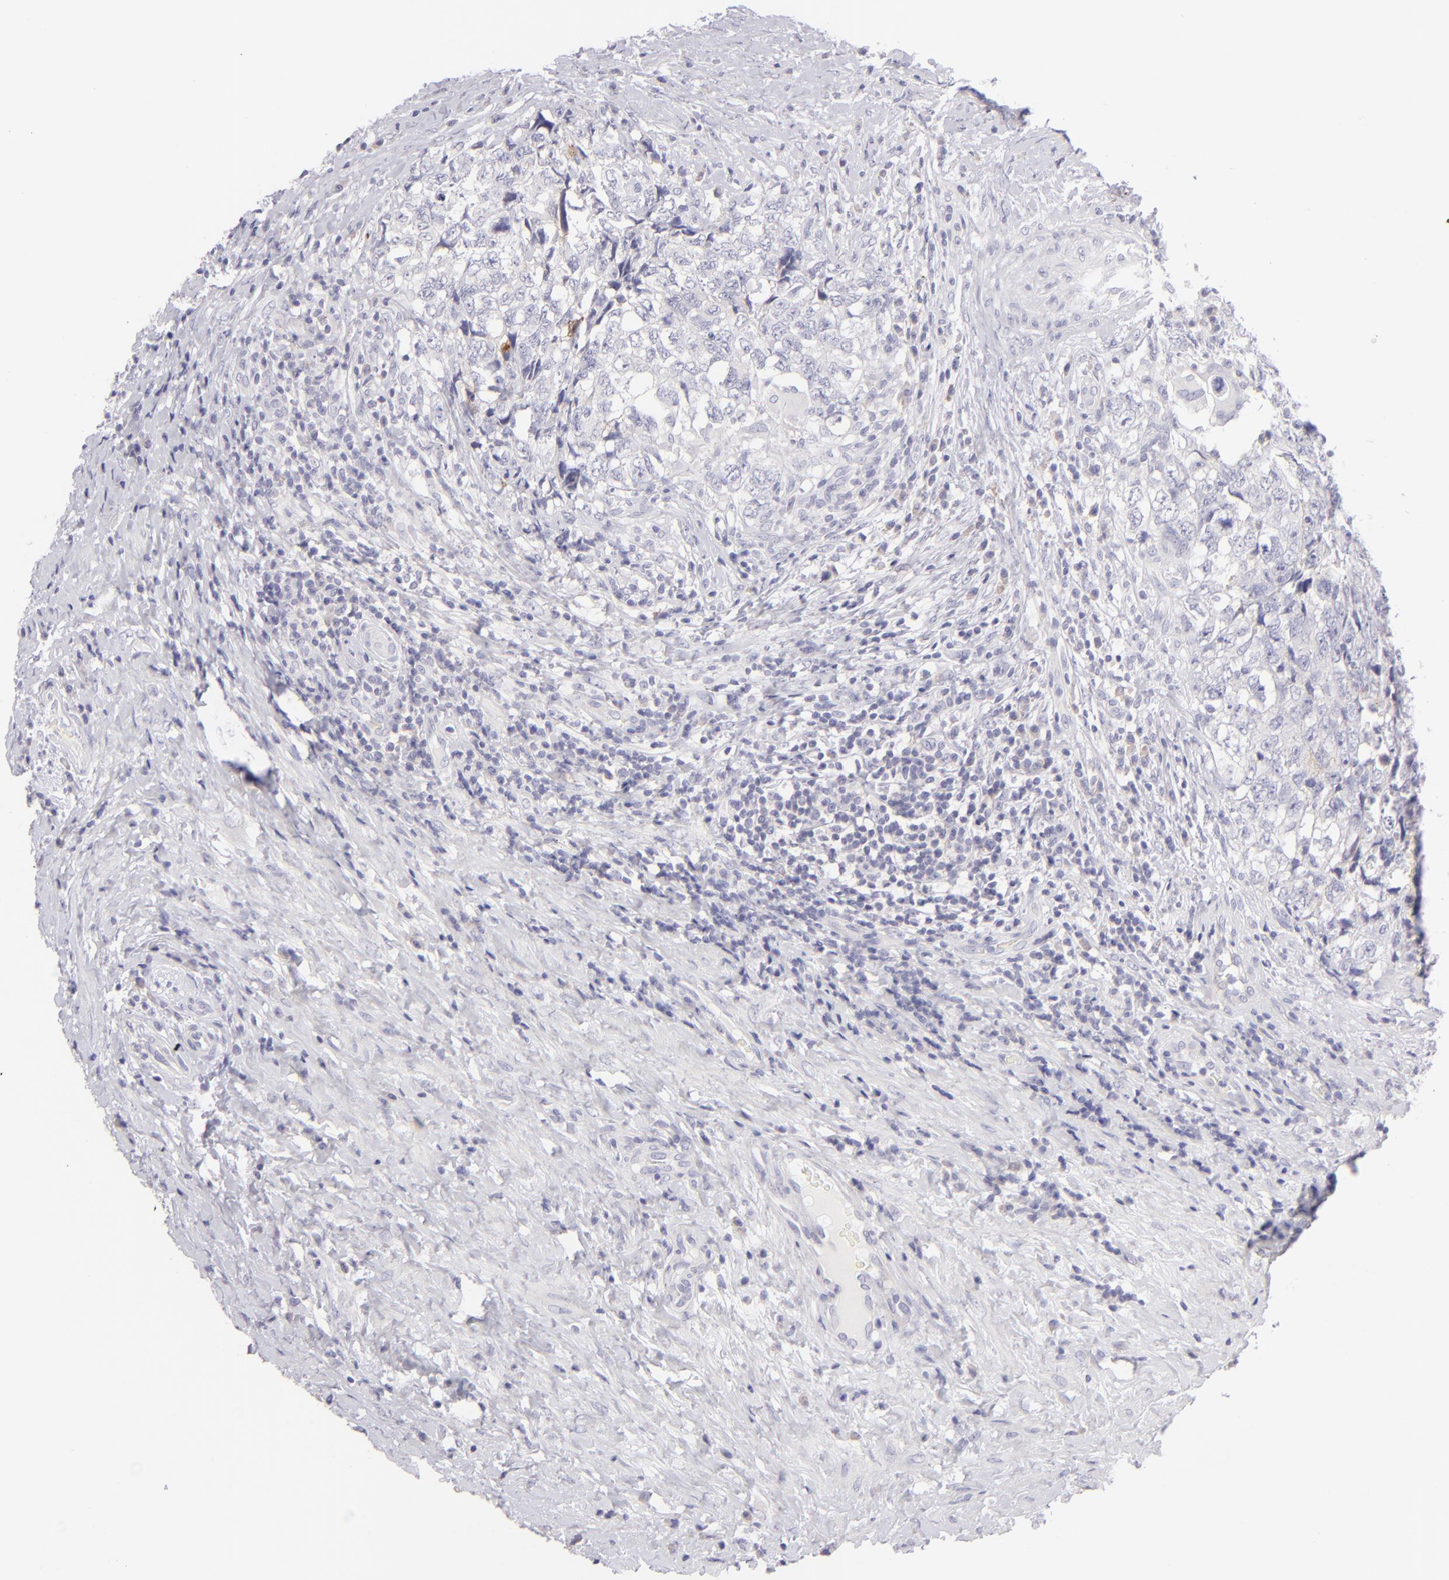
{"staining": {"intensity": "moderate", "quantity": "<25%", "location": "cytoplasmic/membranous"}, "tissue": "testis cancer", "cell_type": "Tumor cells", "image_type": "cancer", "snomed": [{"axis": "morphology", "description": "Carcinoma, Embryonal, NOS"}, {"axis": "topography", "description": "Testis"}], "caption": "Immunohistochemical staining of human testis embryonal carcinoma shows low levels of moderate cytoplasmic/membranous protein staining in about <25% of tumor cells. (Brightfield microscopy of DAB IHC at high magnification).", "gene": "CLDN4", "patient": {"sex": "male", "age": 31}}